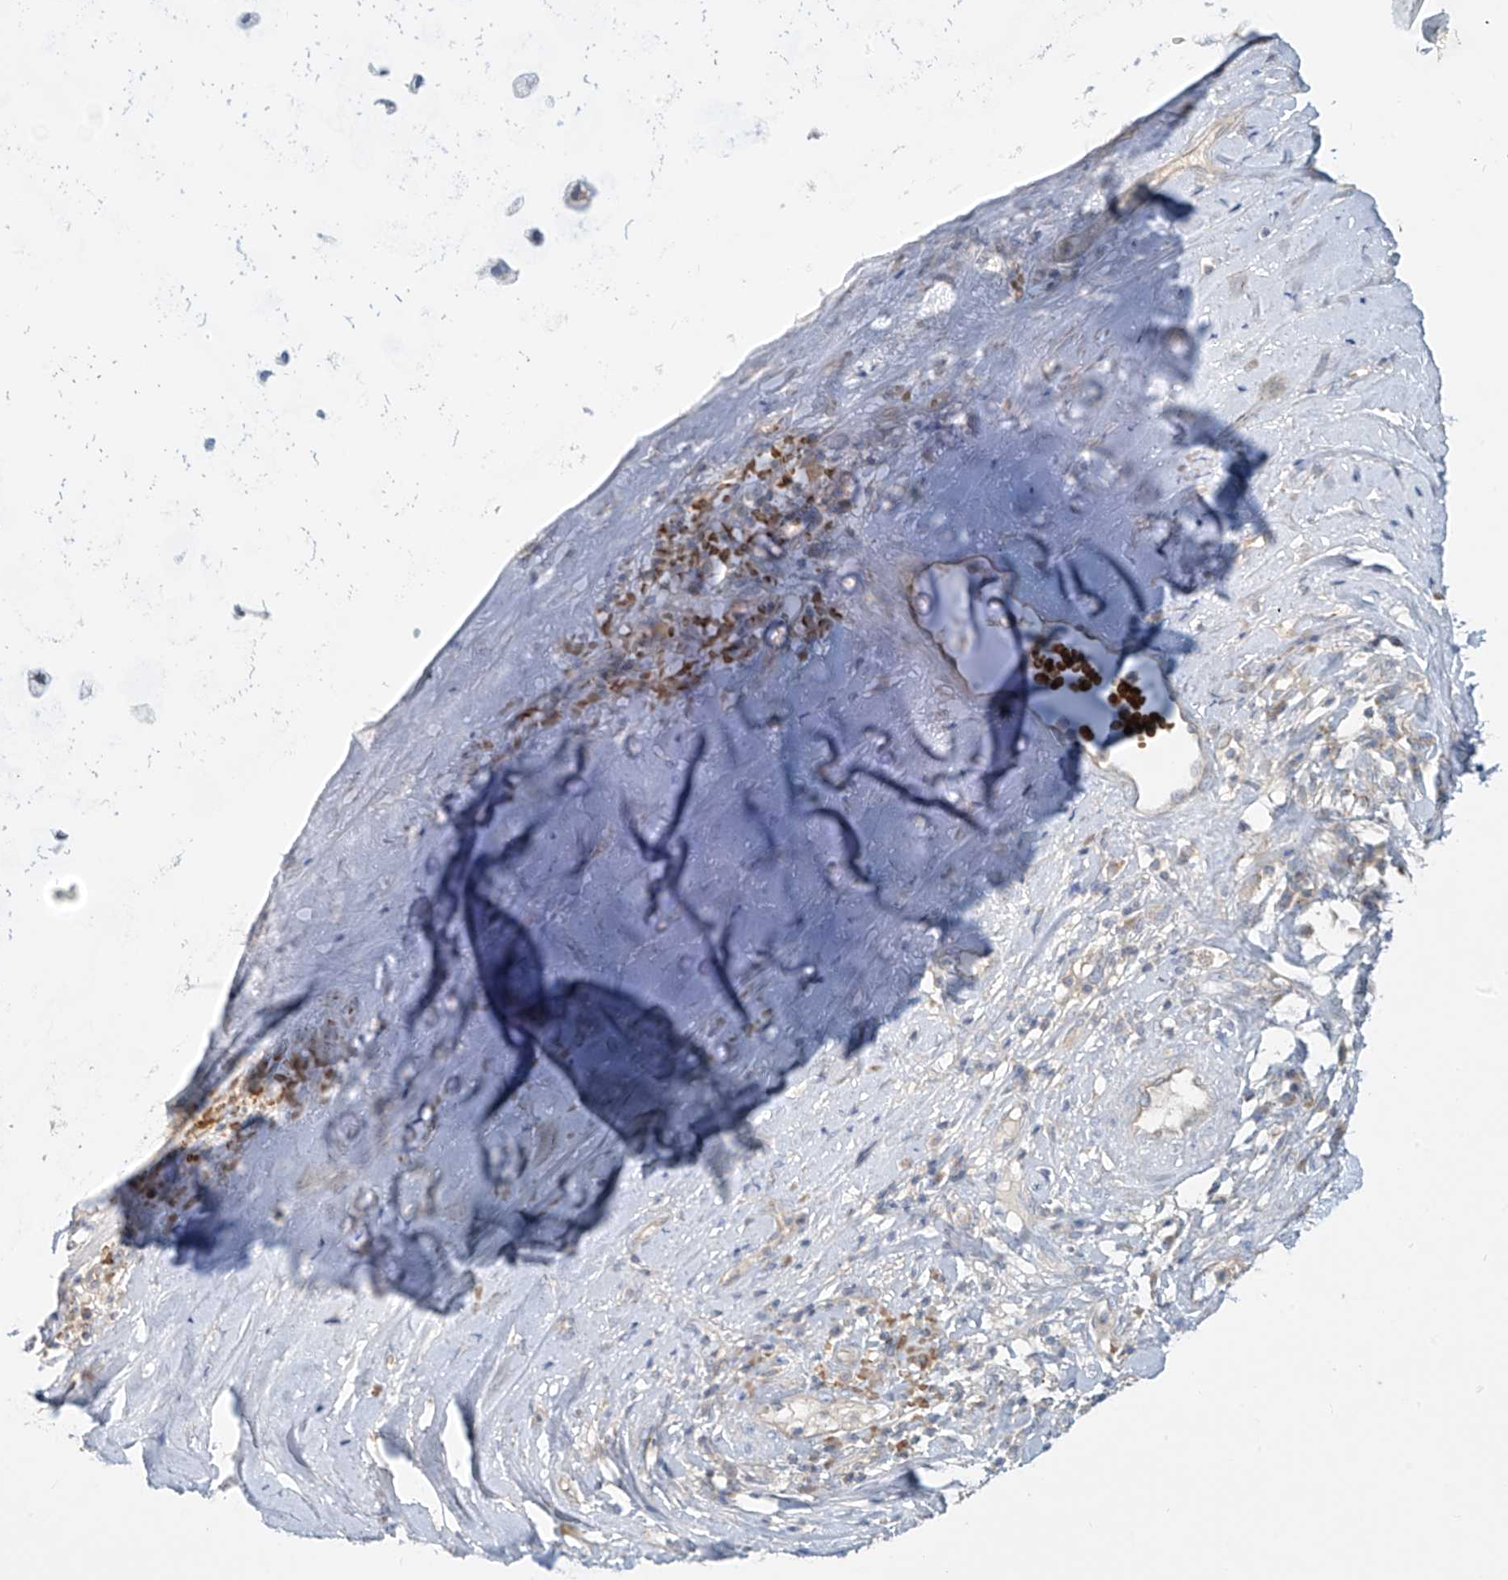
{"staining": {"intensity": "negative", "quantity": "none", "location": "none"}, "tissue": "adipose tissue", "cell_type": "Adipocytes", "image_type": "normal", "snomed": [{"axis": "morphology", "description": "Normal tissue, NOS"}, {"axis": "morphology", "description": "Basal cell carcinoma"}, {"axis": "topography", "description": "Cartilage tissue"}, {"axis": "topography", "description": "Nasopharynx"}, {"axis": "topography", "description": "Oral tissue"}], "caption": "Immunohistochemical staining of normal human adipose tissue reveals no significant staining in adipocytes. Brightfield microscopy of immunohistochemistry stained with DAB (brown) and hematoxylin (blue), captured at high magnification.", "gene": "DGKQ", "patient": {"sex": "female", "age": 77}}